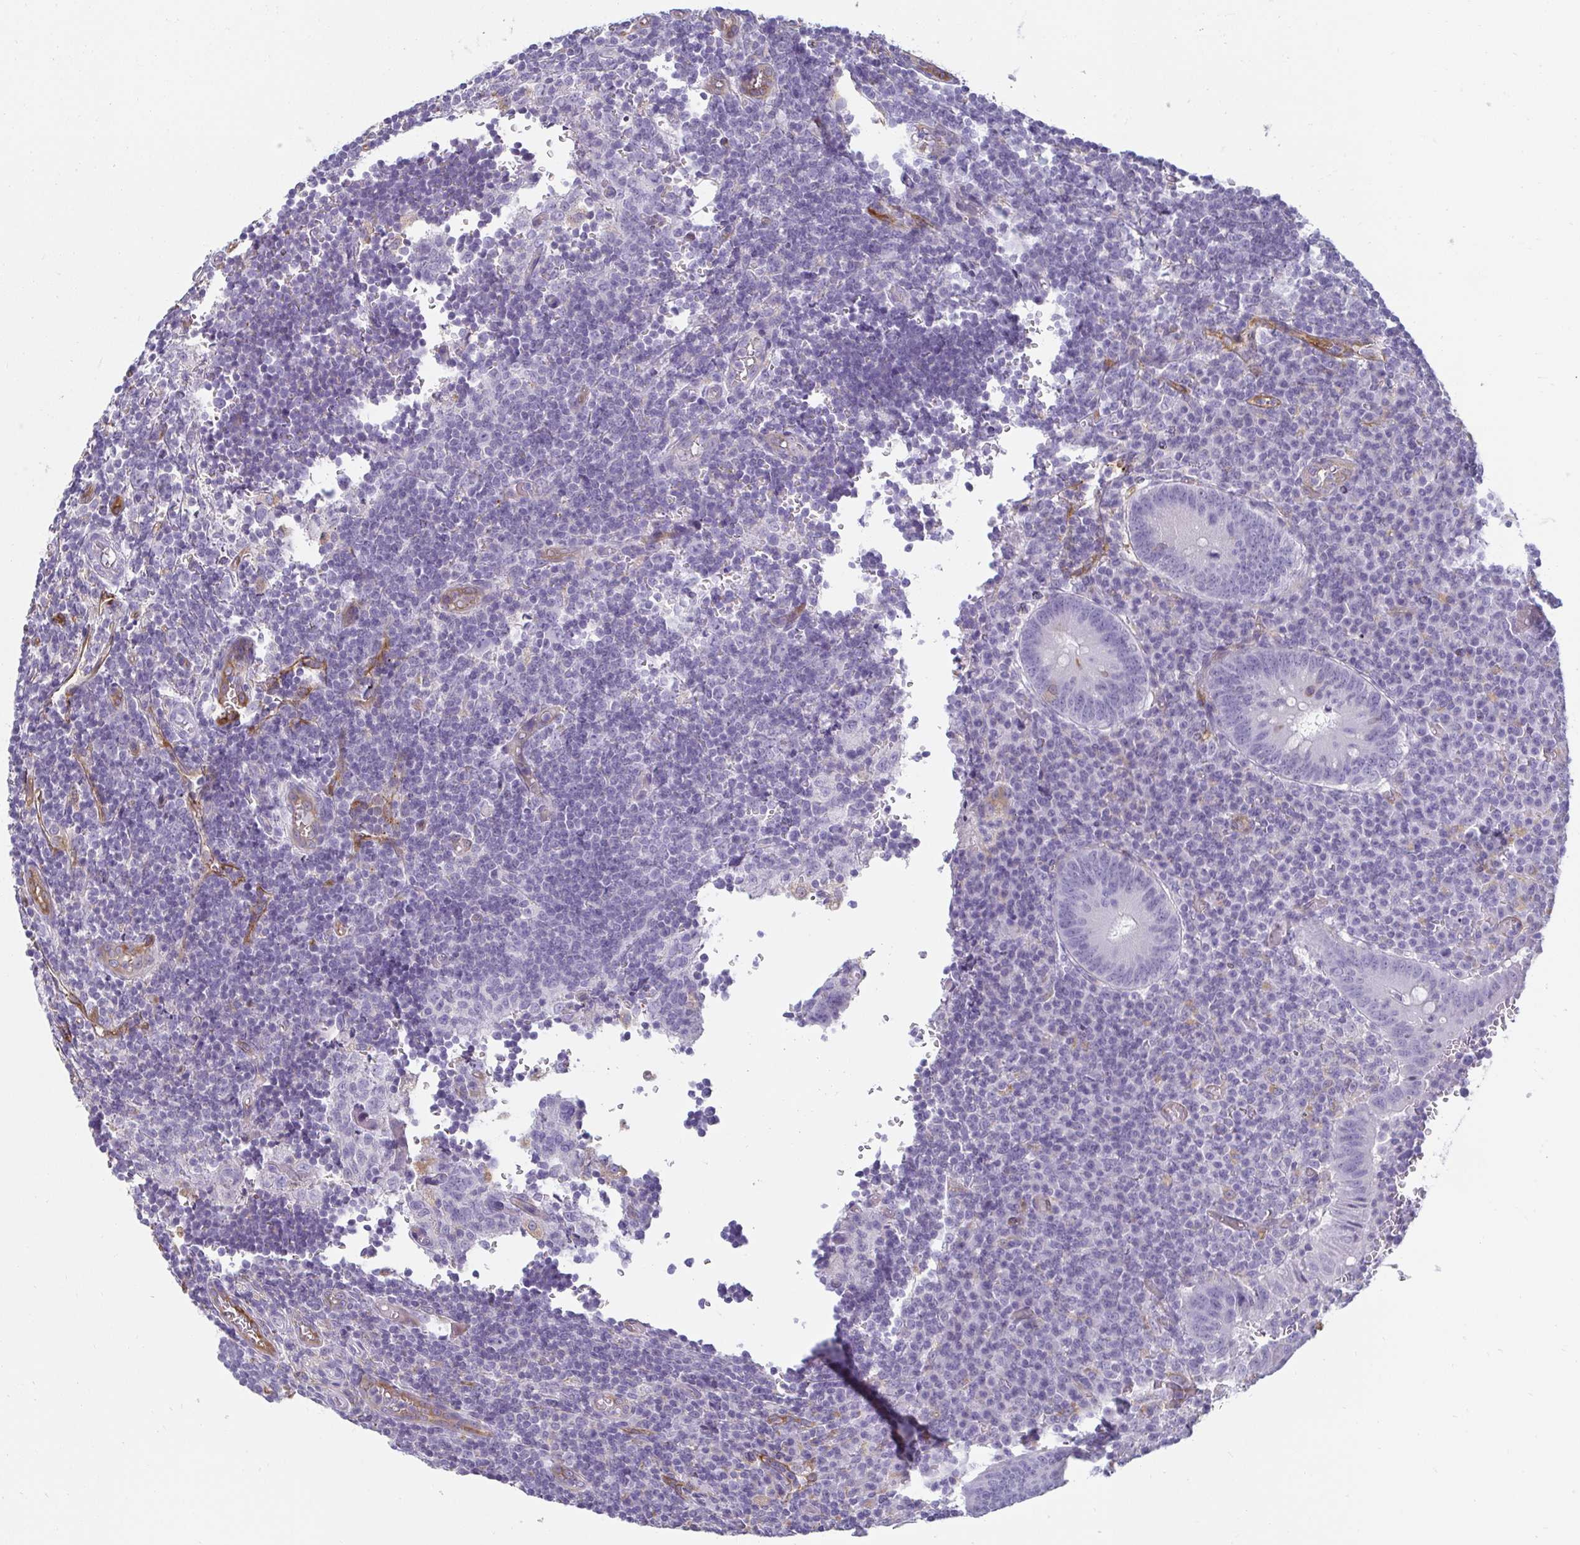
{"staining": {"intensity": "negative", "quantity": "none", "location": "none"}, "tissue": "appendix", "cell_type": "Glandular cells", "image_type": "normal", "snomed": [{"axis": "morphology", "description": "Normal tissue, NOS"}, {"axis": "topography", "description": "Appendix"}], "caption": "An IHC photomicrograph of benign appendix is shown. There is no staining in glandular cells of appendix. The staining was performed using DAB (3,3'-diaminobenzidine) to visualize the protein expression in brown, while the nuclei were stained in blue with hematoxylin (Magnification: 20x).", "gene": "PDE2A", "patient": {"sex": "male", "age": 18}}